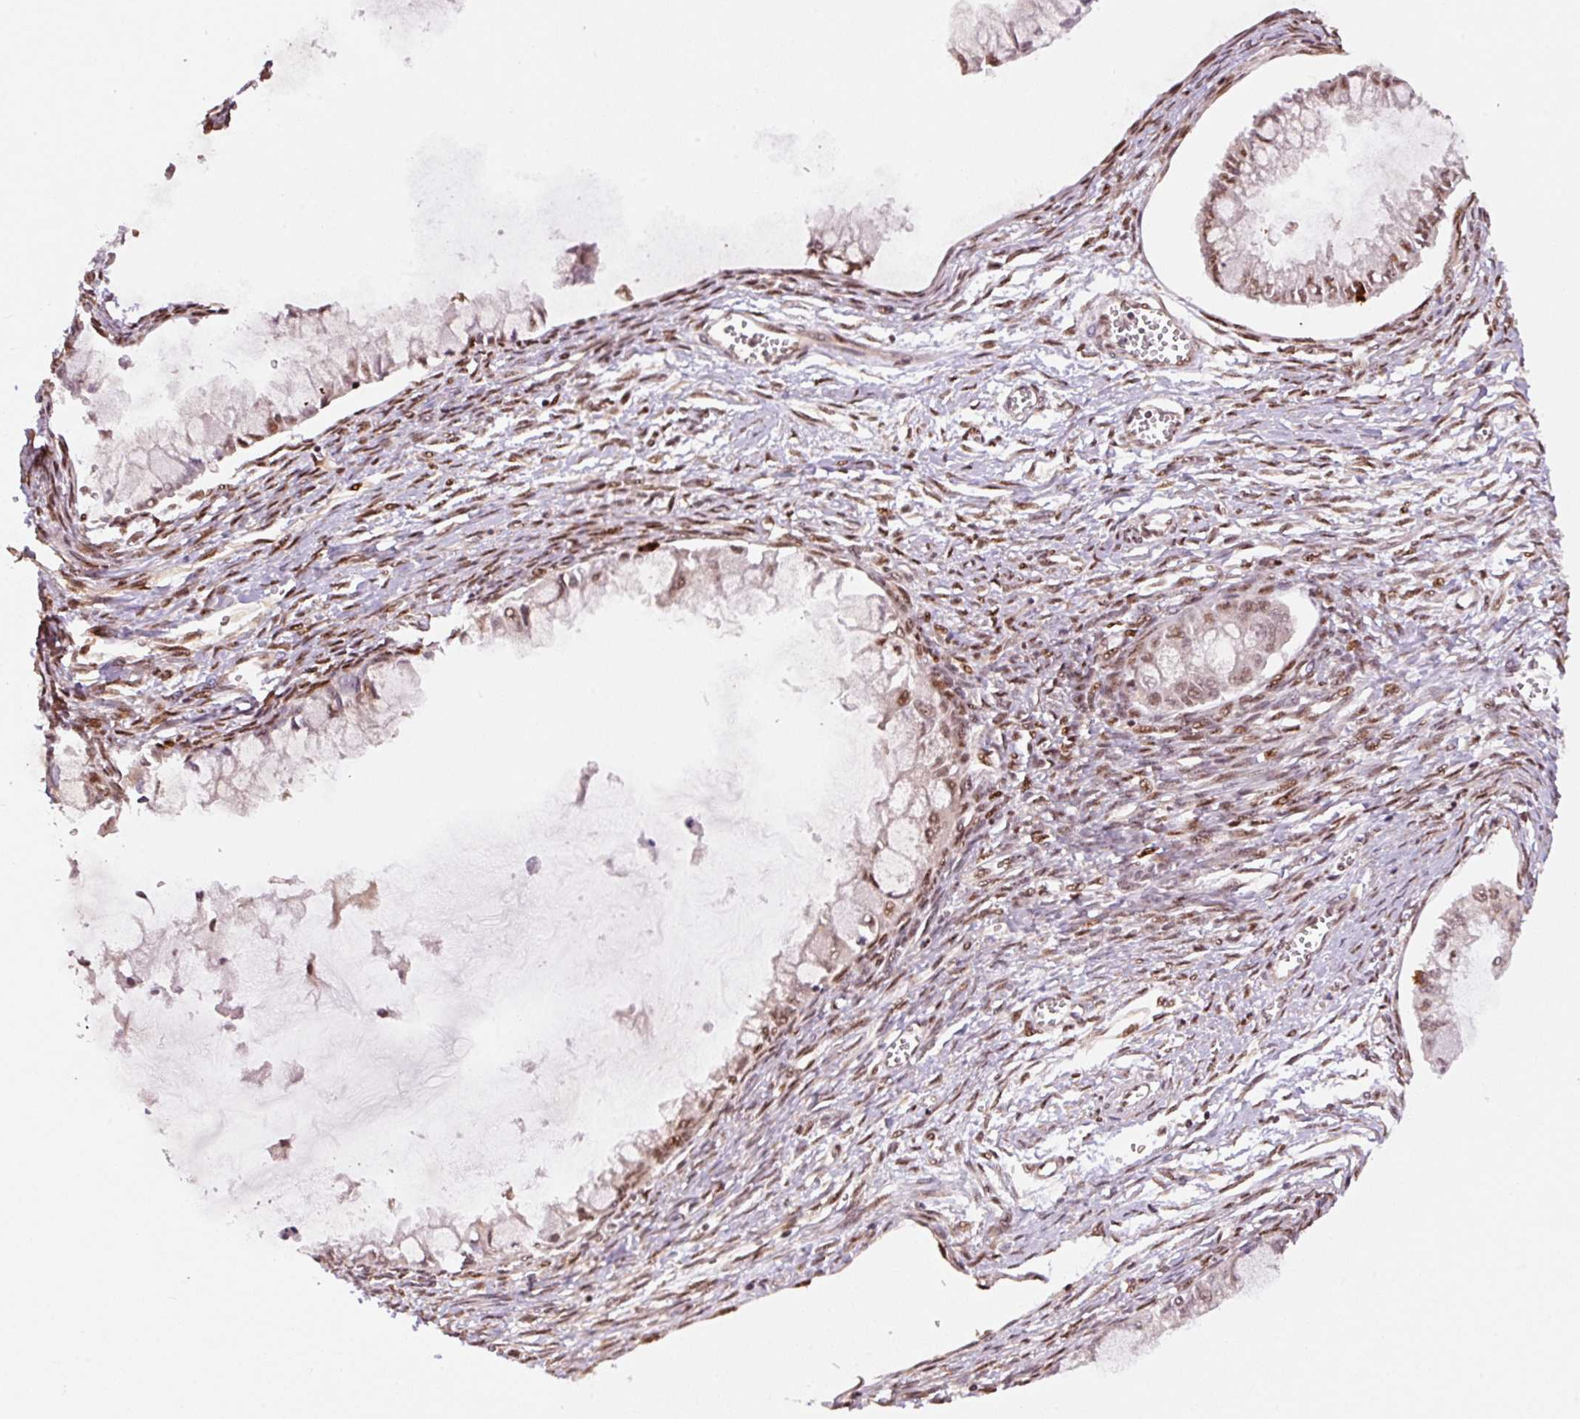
{"staining": {"intensity": "moderate", "quantity": "<25%", "location": "nuclear"}, "tissue": "ovarian cancer", "cell_type": "Tumor cells", "image_type": "cancer", "snomed": [{"axis": "morphology", "description": "Cystadenocarcinoma, mucinous, NOS"}, {"axis": "topography", "description": "Ovary"}], "caption": "Protein staining shows moderate nuclear positivity in approximately <25% of tumor cells in ovarian cancer.", "gene": "INTS8", "patient": {"sex": "female", "age": 34}}